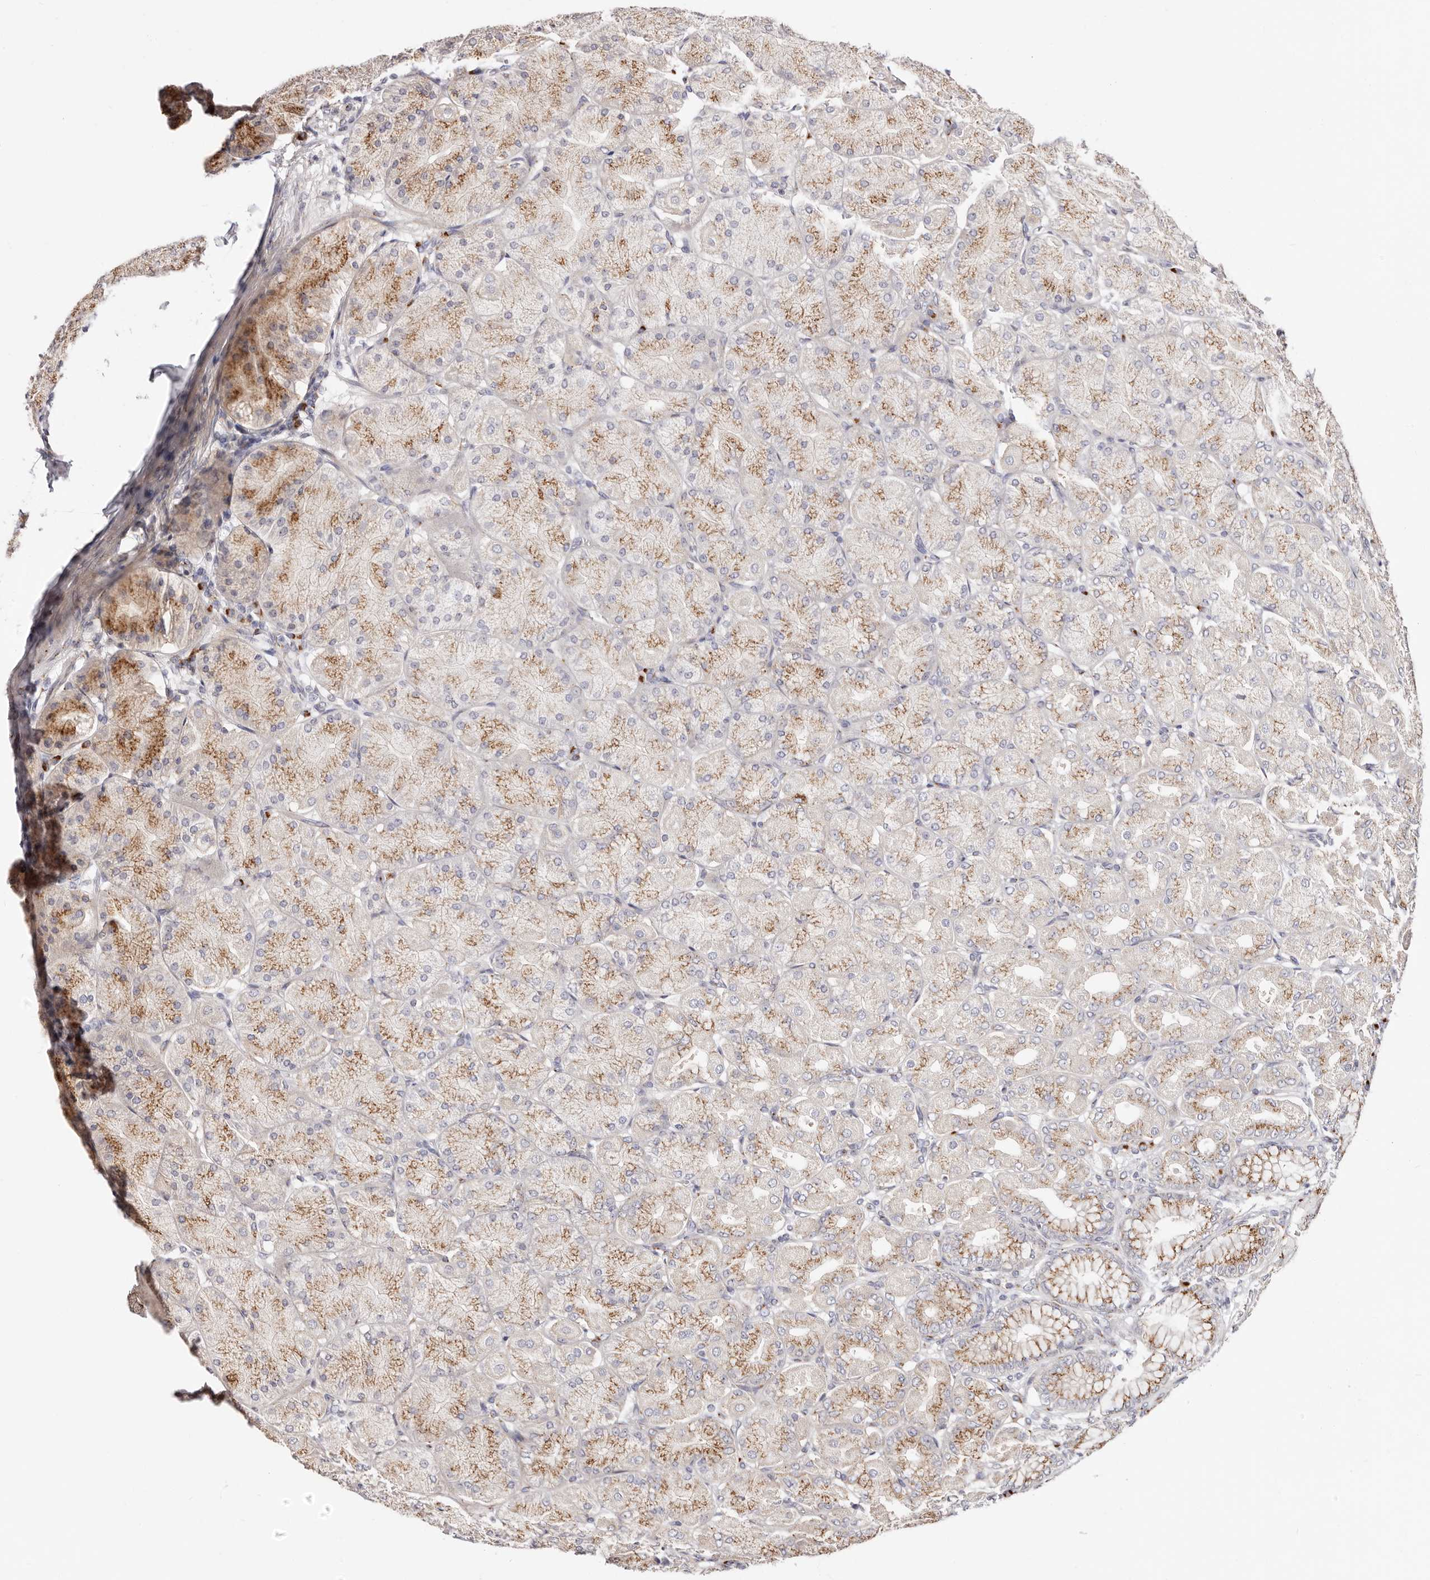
{"staining": {"intensity": "moderate", "quantity": "25%-75%", "location": "cytoplasmic/membranous"}, "tissue": "stomach", "cell_type": "Glandular cells", "image_type": "normal", "snomed": [{"axis": "morphology", "description": "Normal tissue, NOS"}, {"axis": "topography", "description": "Stomach, upper"}], "caption": "A high-resolution micrograph shows immunohistochemistry (IHC) staining of unremarkable stomach, which demonstrates moderate cytoplasmic/membranous positivity in about 25%-75% of glandular cells.", "gene": "MAPK6", "patient": {"sex": "female", "age": 56}}